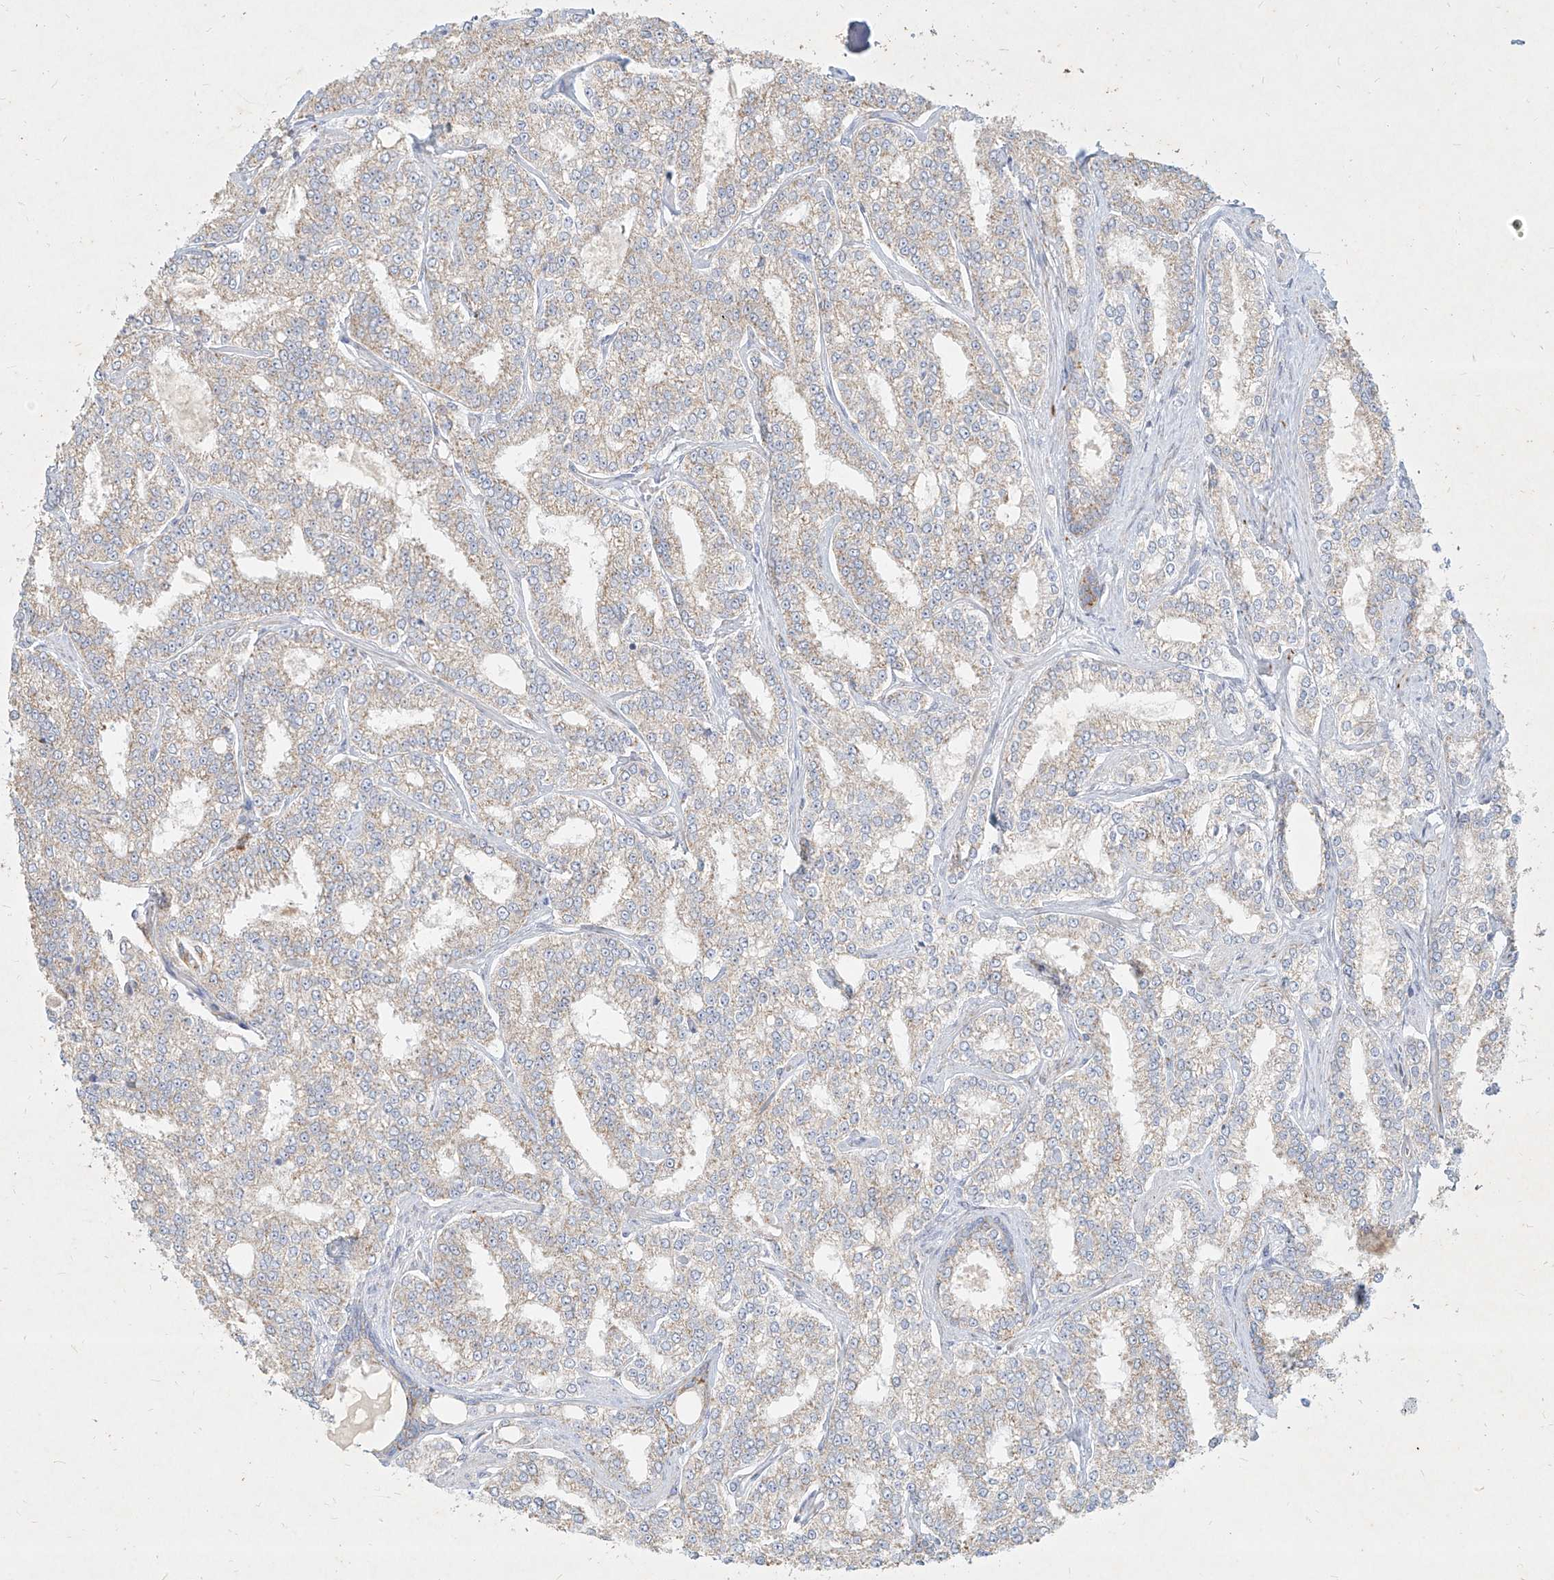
{"staining": {"intensity": "weak", "quantity": "25%-75%", "location": "cytoplasmic/membranous"}, "tissue": "prostate cancer", "cell_type": "Tumor cells", "image_type": "cancer", "snomed": [{"axis": "morphology", "description": "Normal tissue, NOS"}, {"axis": "morphology", "description": "Adenocarcinoma, High grade"}, {"axis": "topography", "description": "Prostate"}], "caption": "Prostate cancer (high-grade adenocarcinoma) stained for a protein (brown) displays weak cytoplasmic/membranous positive positivity in approximately 25%-75% of tumor cells.", "gene": "MTX2", "patient": {"sex": "male", "age": 83}}